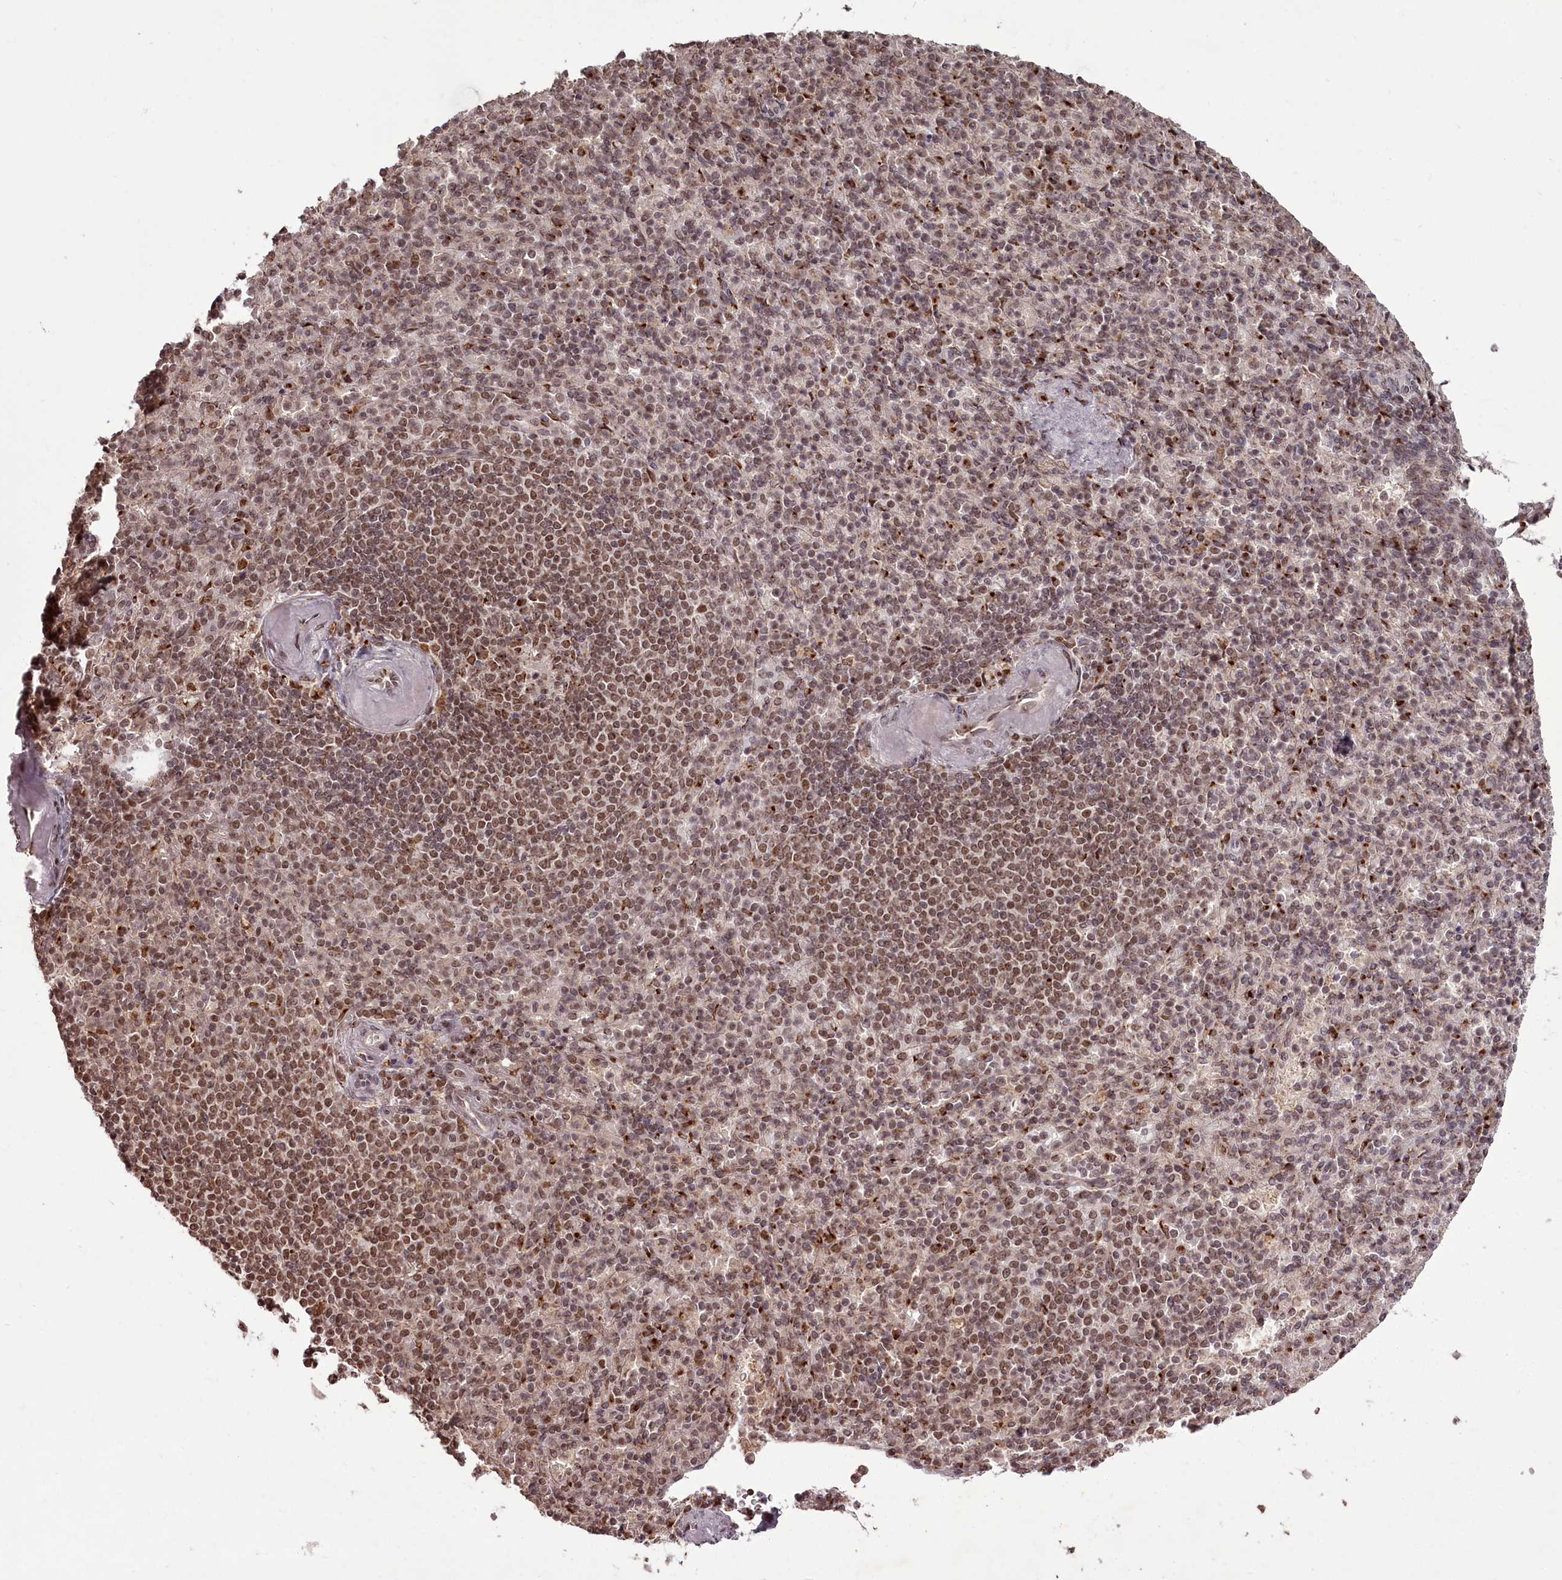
{"staining": {"intensity": "moderate", "quantity": ">75%", "location": "nuclear"}, "tissue": "spleen", "cell_type": "Cells in red pulp", "image_type": "normal", "snomed": [{"axis": "morphology", "description": "Normal tissue, NOS"}, {"axis": "topography", "description": "Spleen"}], "caption": "An immunohistochemistry histopathology image of normal tissue is shown. Protein staining in brown labels moderate nuclear positivity in spleen within cells in red pulp.", "gene": "CEP83", "patient": {"sex": "female", "age": 74}}